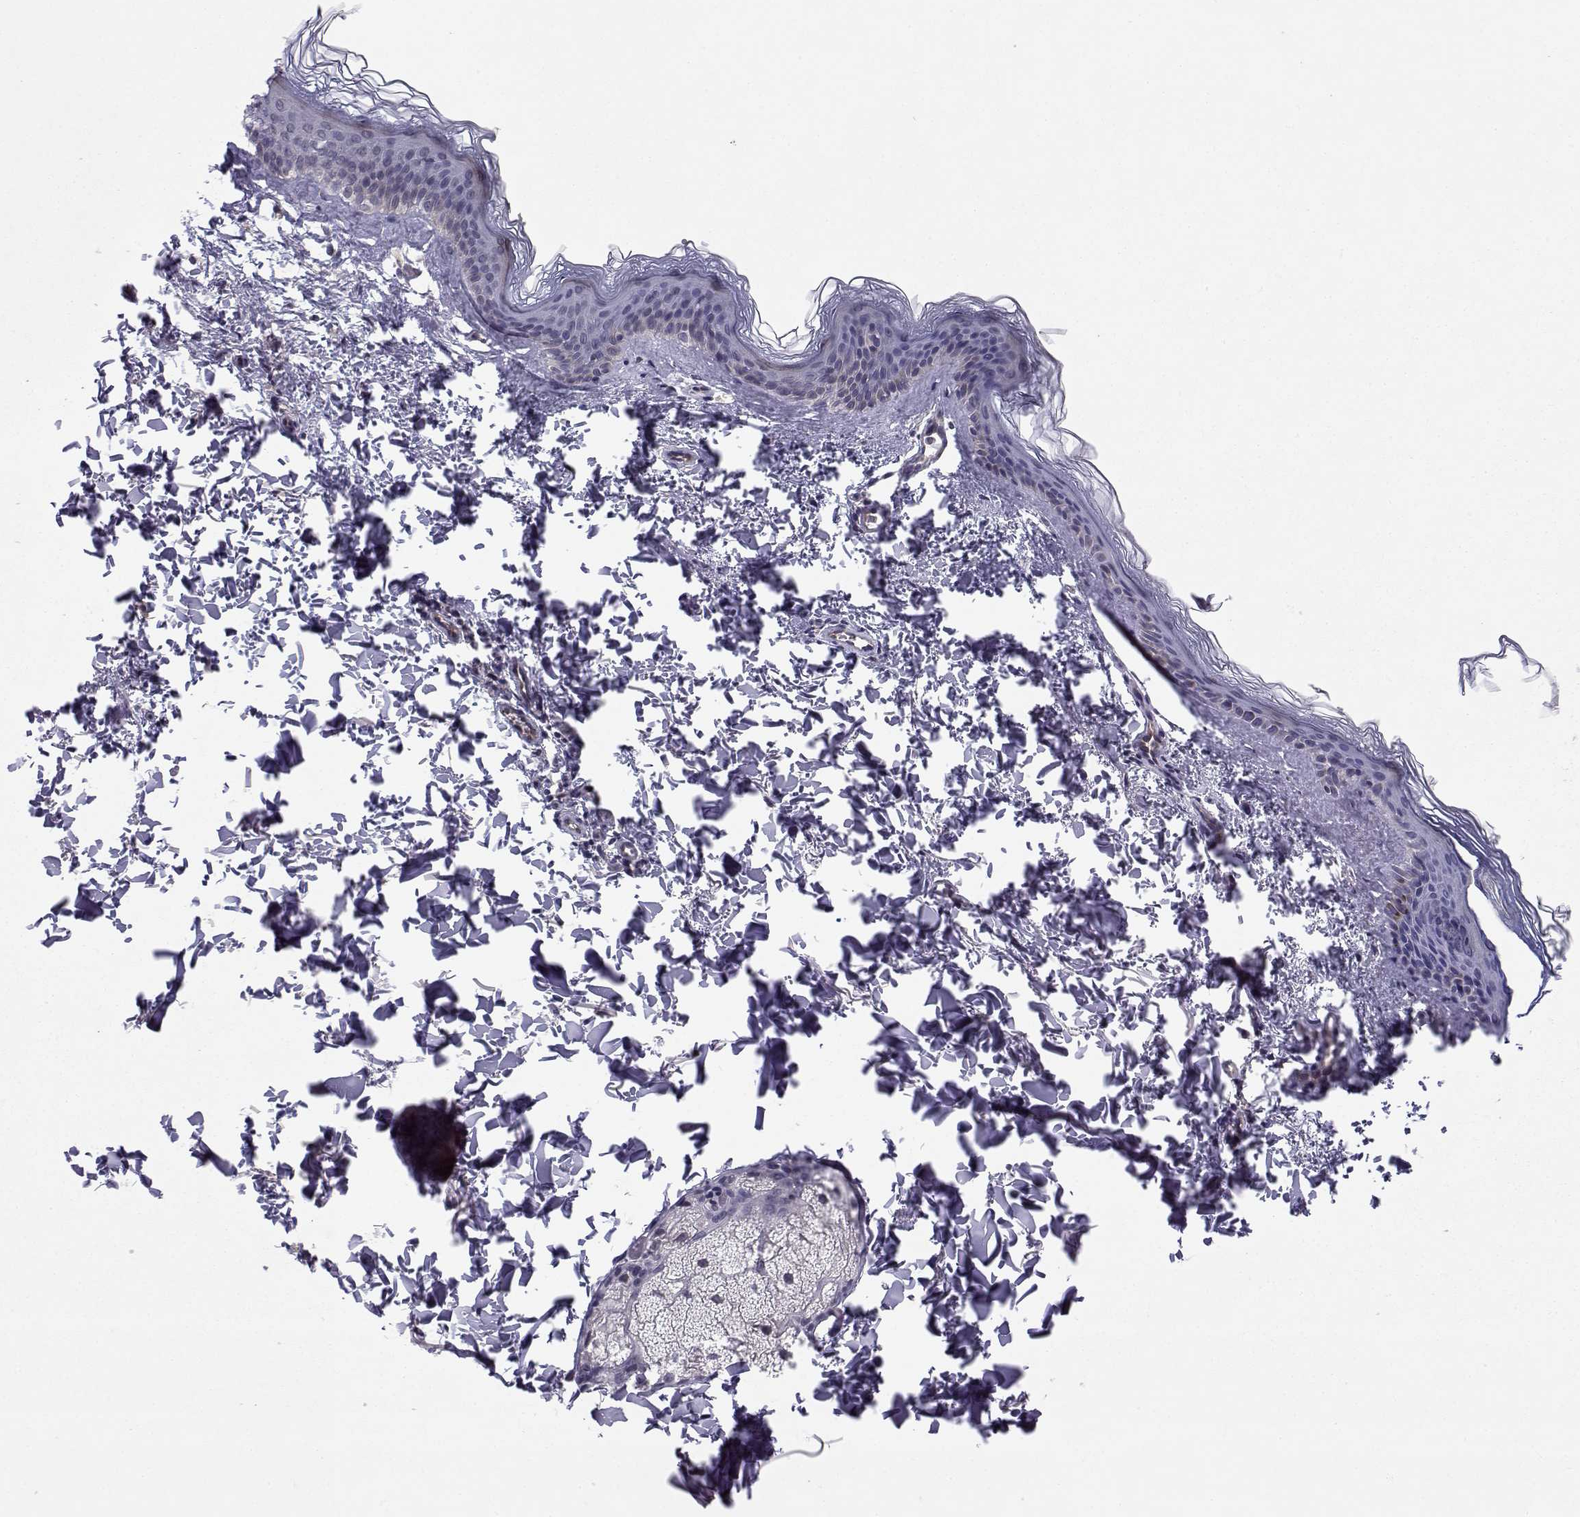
{"staining": {"intensity": "negative", "quantity": "none", "location": "none"}, "tissue": "skin cancer", "cell_type": "Tumor cells", "image_type": "cancer", "snomed": [{"axis": "morphology", "description": "Normal tissue, NOS"}, {"axis": "morphology", "description": "Basal cell carcinoma"}, {"axis": "topography", "description": "Skin"}], "caption": "Histopathology image shows no protein positivity in tumor cells of skin basal cell carcinoma tissue.", "gene": "KIF13B", "patient": {"sex": "male", "age": 46}}